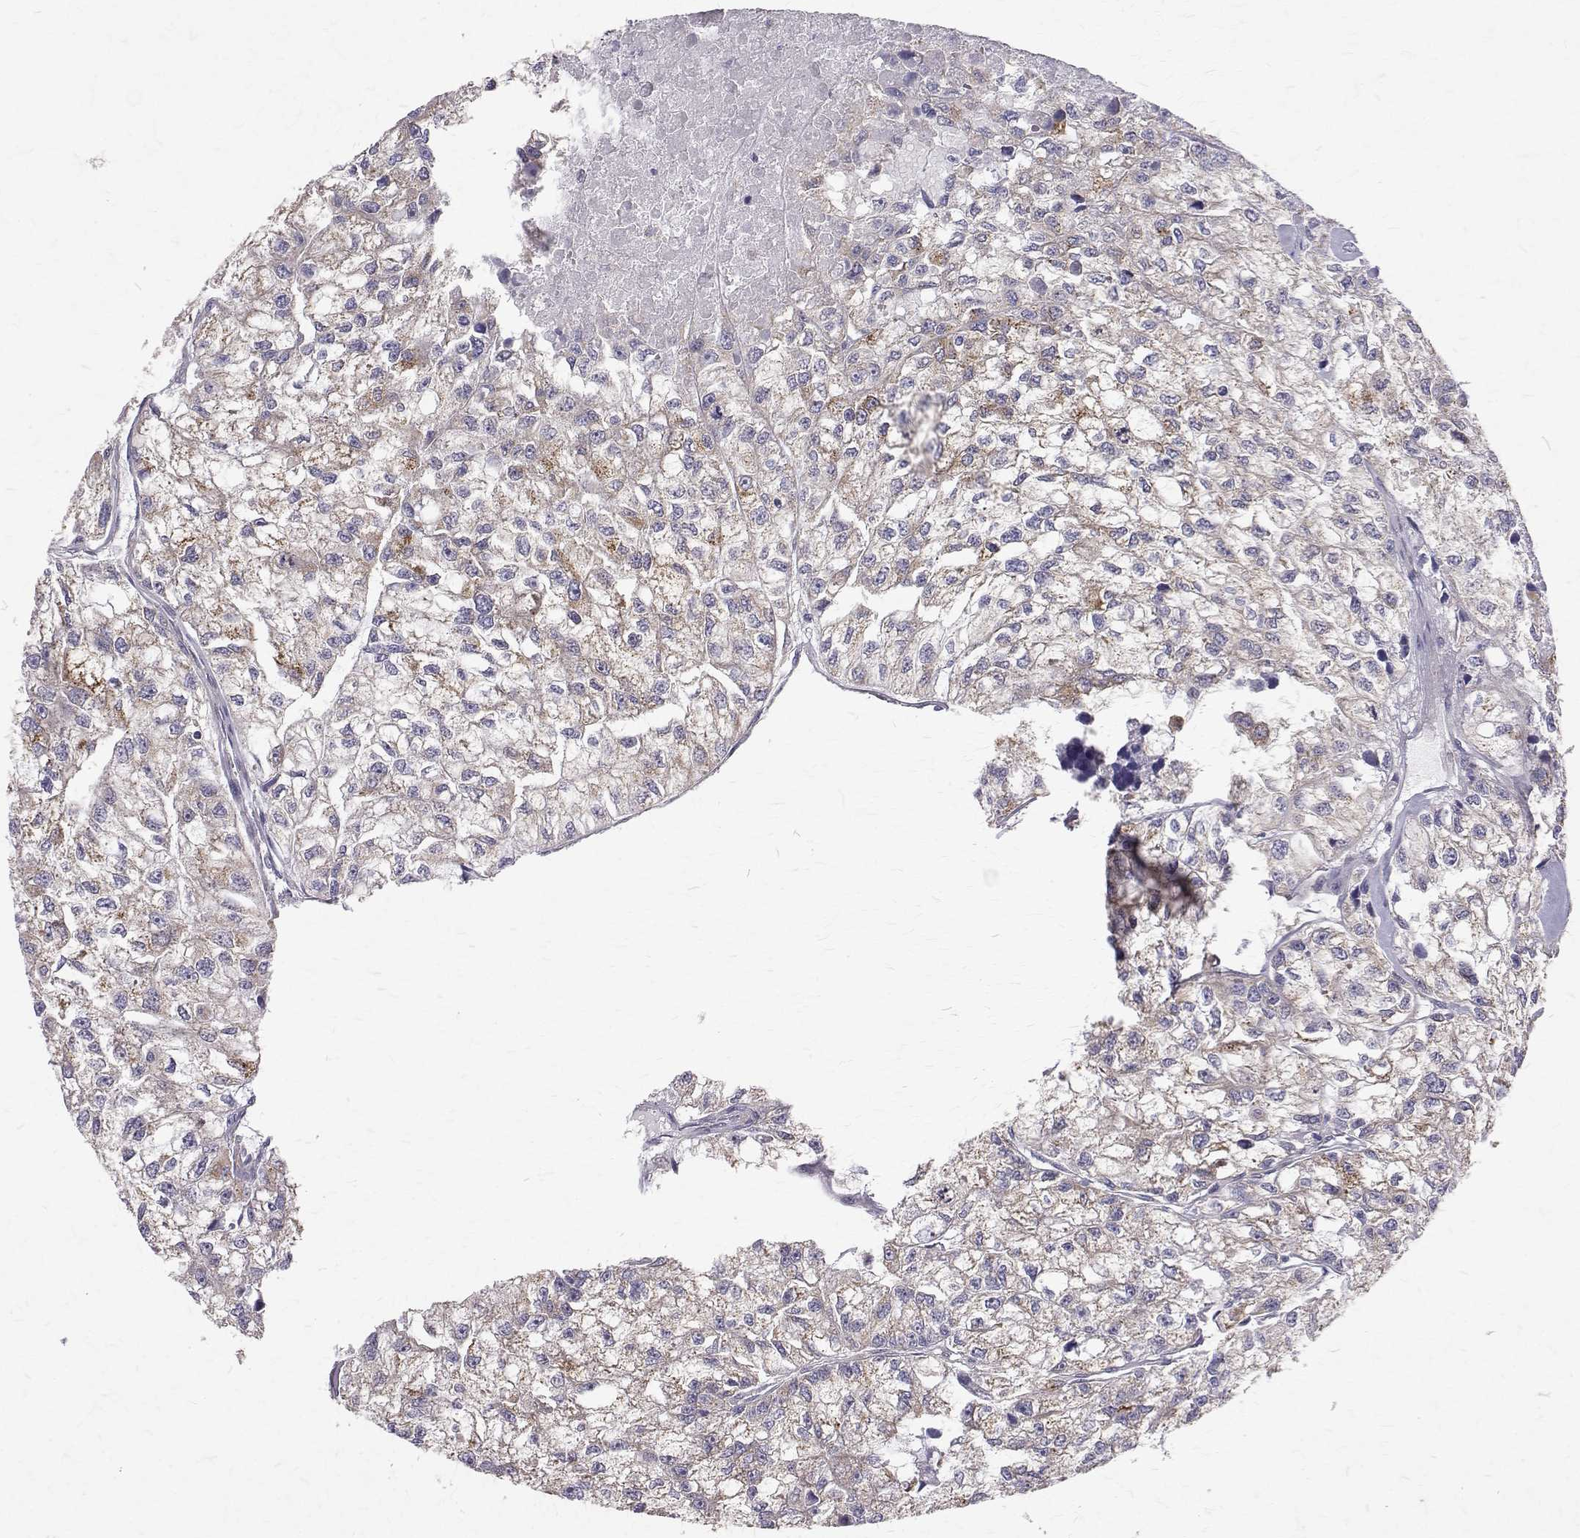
{"staining": {"intensity": "moderate", "quantity": "<25%", "location": "cytoplasmic/membranous"}, "tissue": "renal cancer", "cell_type": "Tumor cells", "image_type": "cancer", "snomed": [{"axis": "morphology", "description": "Adenocarcinoma, NOS"}, {"axis": "topography", "description": "Kidney"}], "caption": "This histopathology image exhibits immunohistochemistry (IHC) staining of human adenocarcinoma (renal), with low moderate cytoplasmic/membranous expression in approximately <25% of tumor cells.", "gene": "ARFGAP1", "patient": {"sex": "male", "age": 56}}